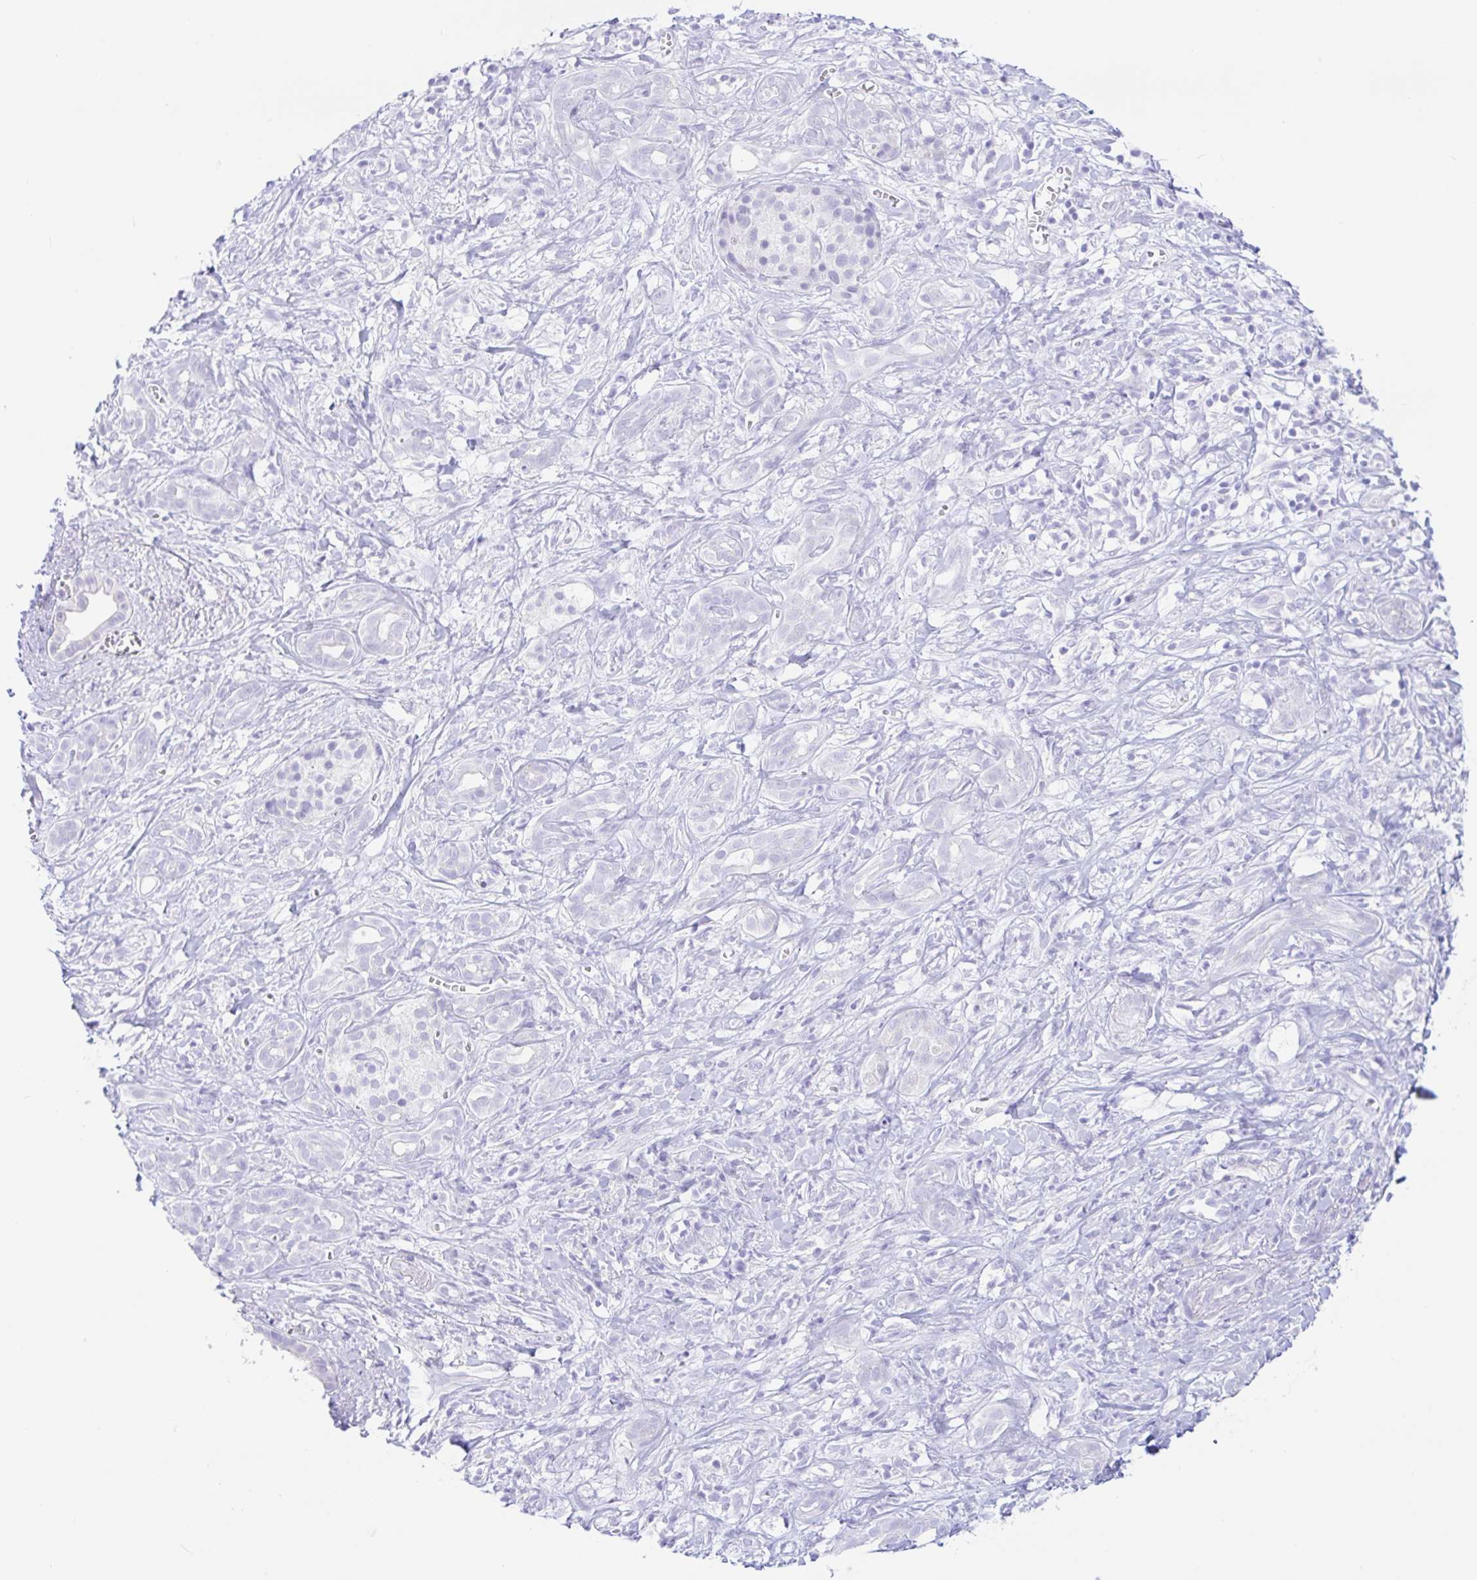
{"staining": {"intensity": "negative", "quantity": "none", "location": "none"}, "tissue": "pancreatic cancer", "cell_type": "Tumor cells", "image_type": "cancer", "snomed": [{"axis": "morphology", "description": "Adenocarcinoma, NOS"}, {"axis": "topography", "description": "Pancreas"}], "caption": "Pancreatic cancer stained for a protein using immunohistochemistry (IHC) exhibits no positivity tumor cells.", "gene": "PAX8", "patient": {"sex": "male", "age": 61}}